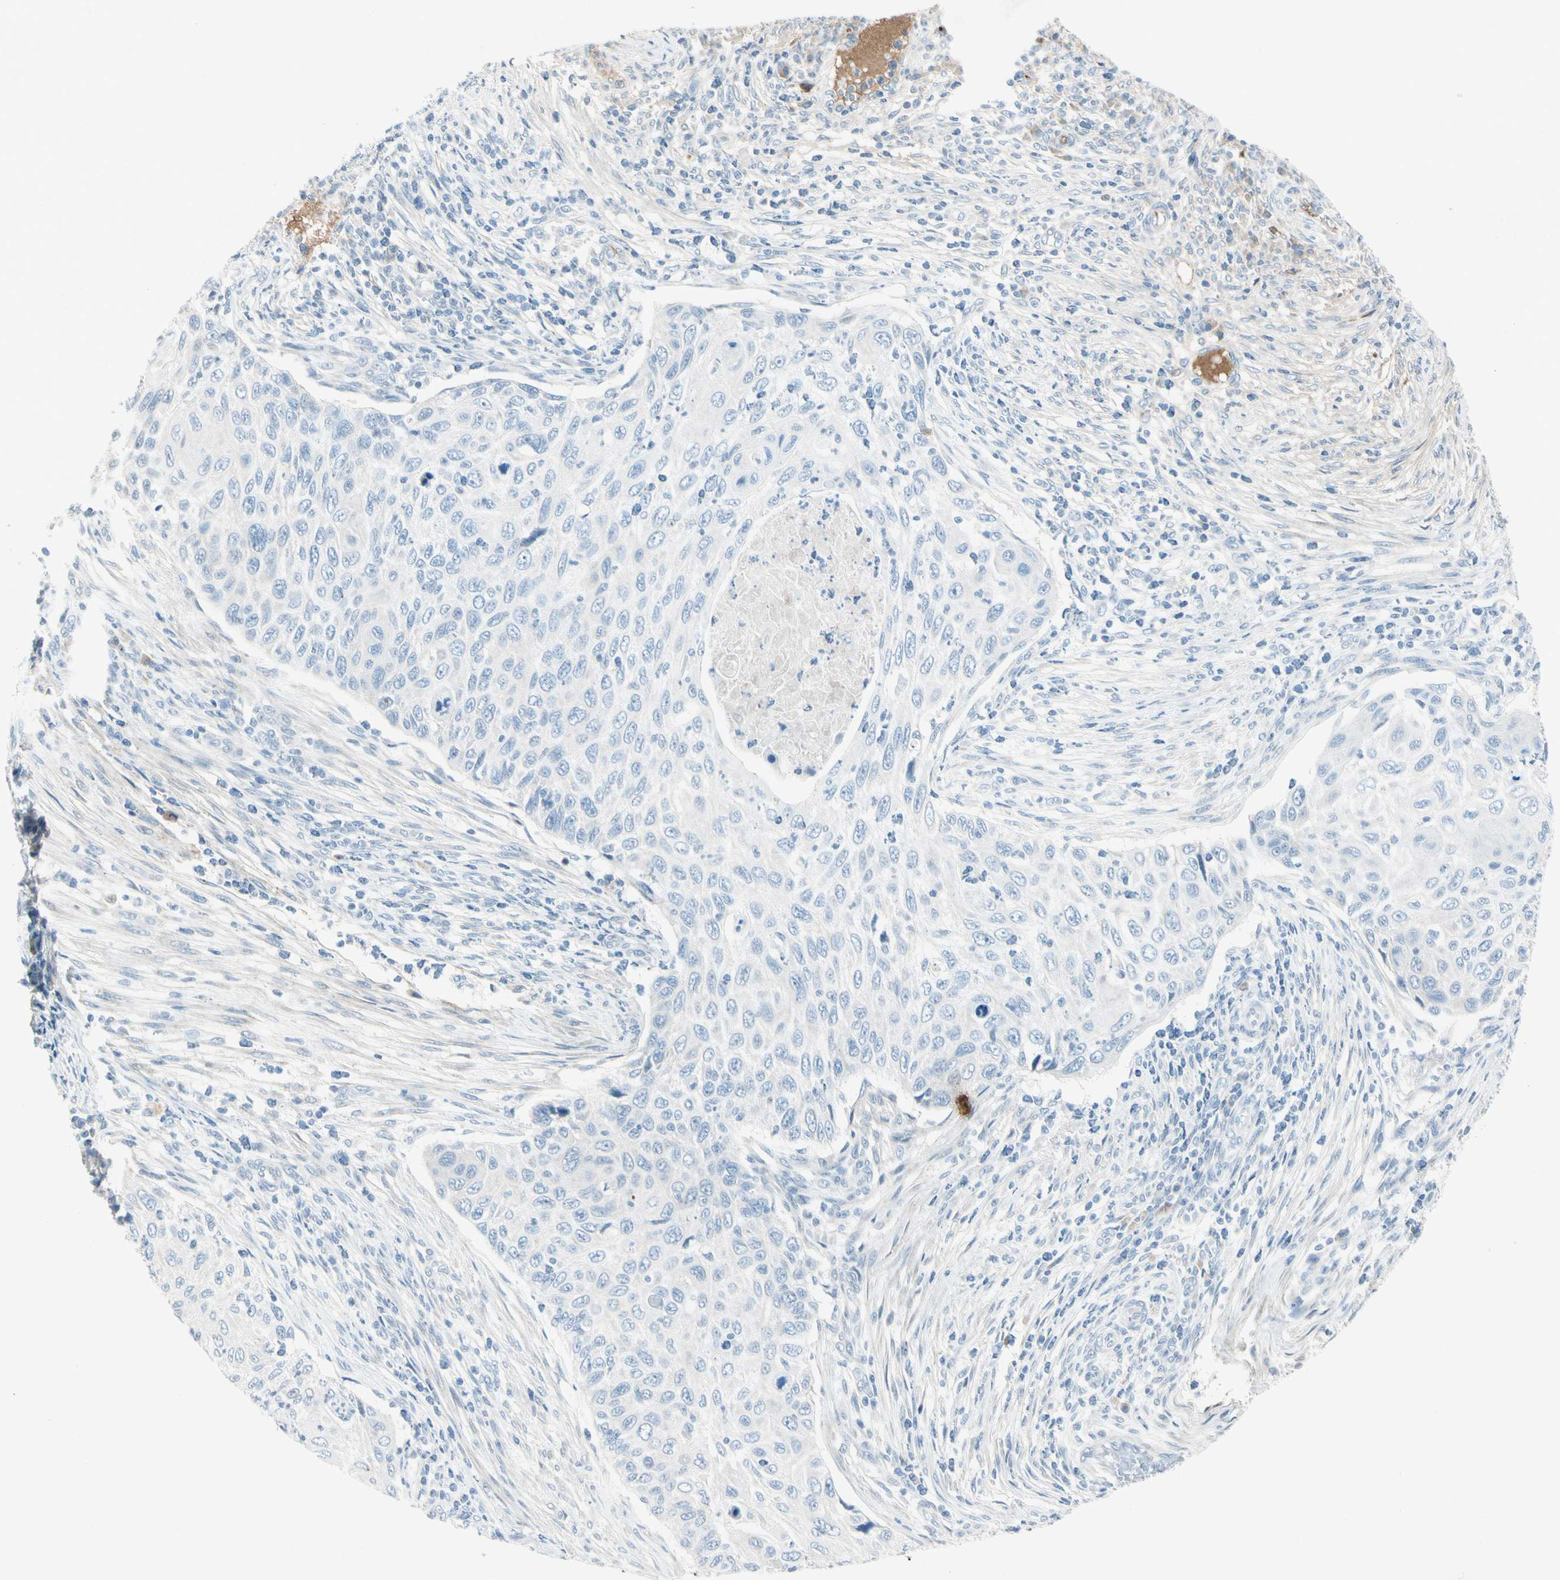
{"staining": {"intensity": "negative", "quantity": "none", "location": "none"}, "tissue": "cervical cancer", "cell_type": "Tumor cells", "image_type": "cancer", "snomed": [{"axis": "morphology", "description": "Squamous cell carcinoma, NOS"}, {"axis": "topography", "description": "Cervix"}], "caption": "This is an IHC histopathology image of human squamous cell carcinoma (cervical). There is no positivity in tumor cells.", "gene": "SERPIND1", "patient": {"sex": "female", "age": 70}}